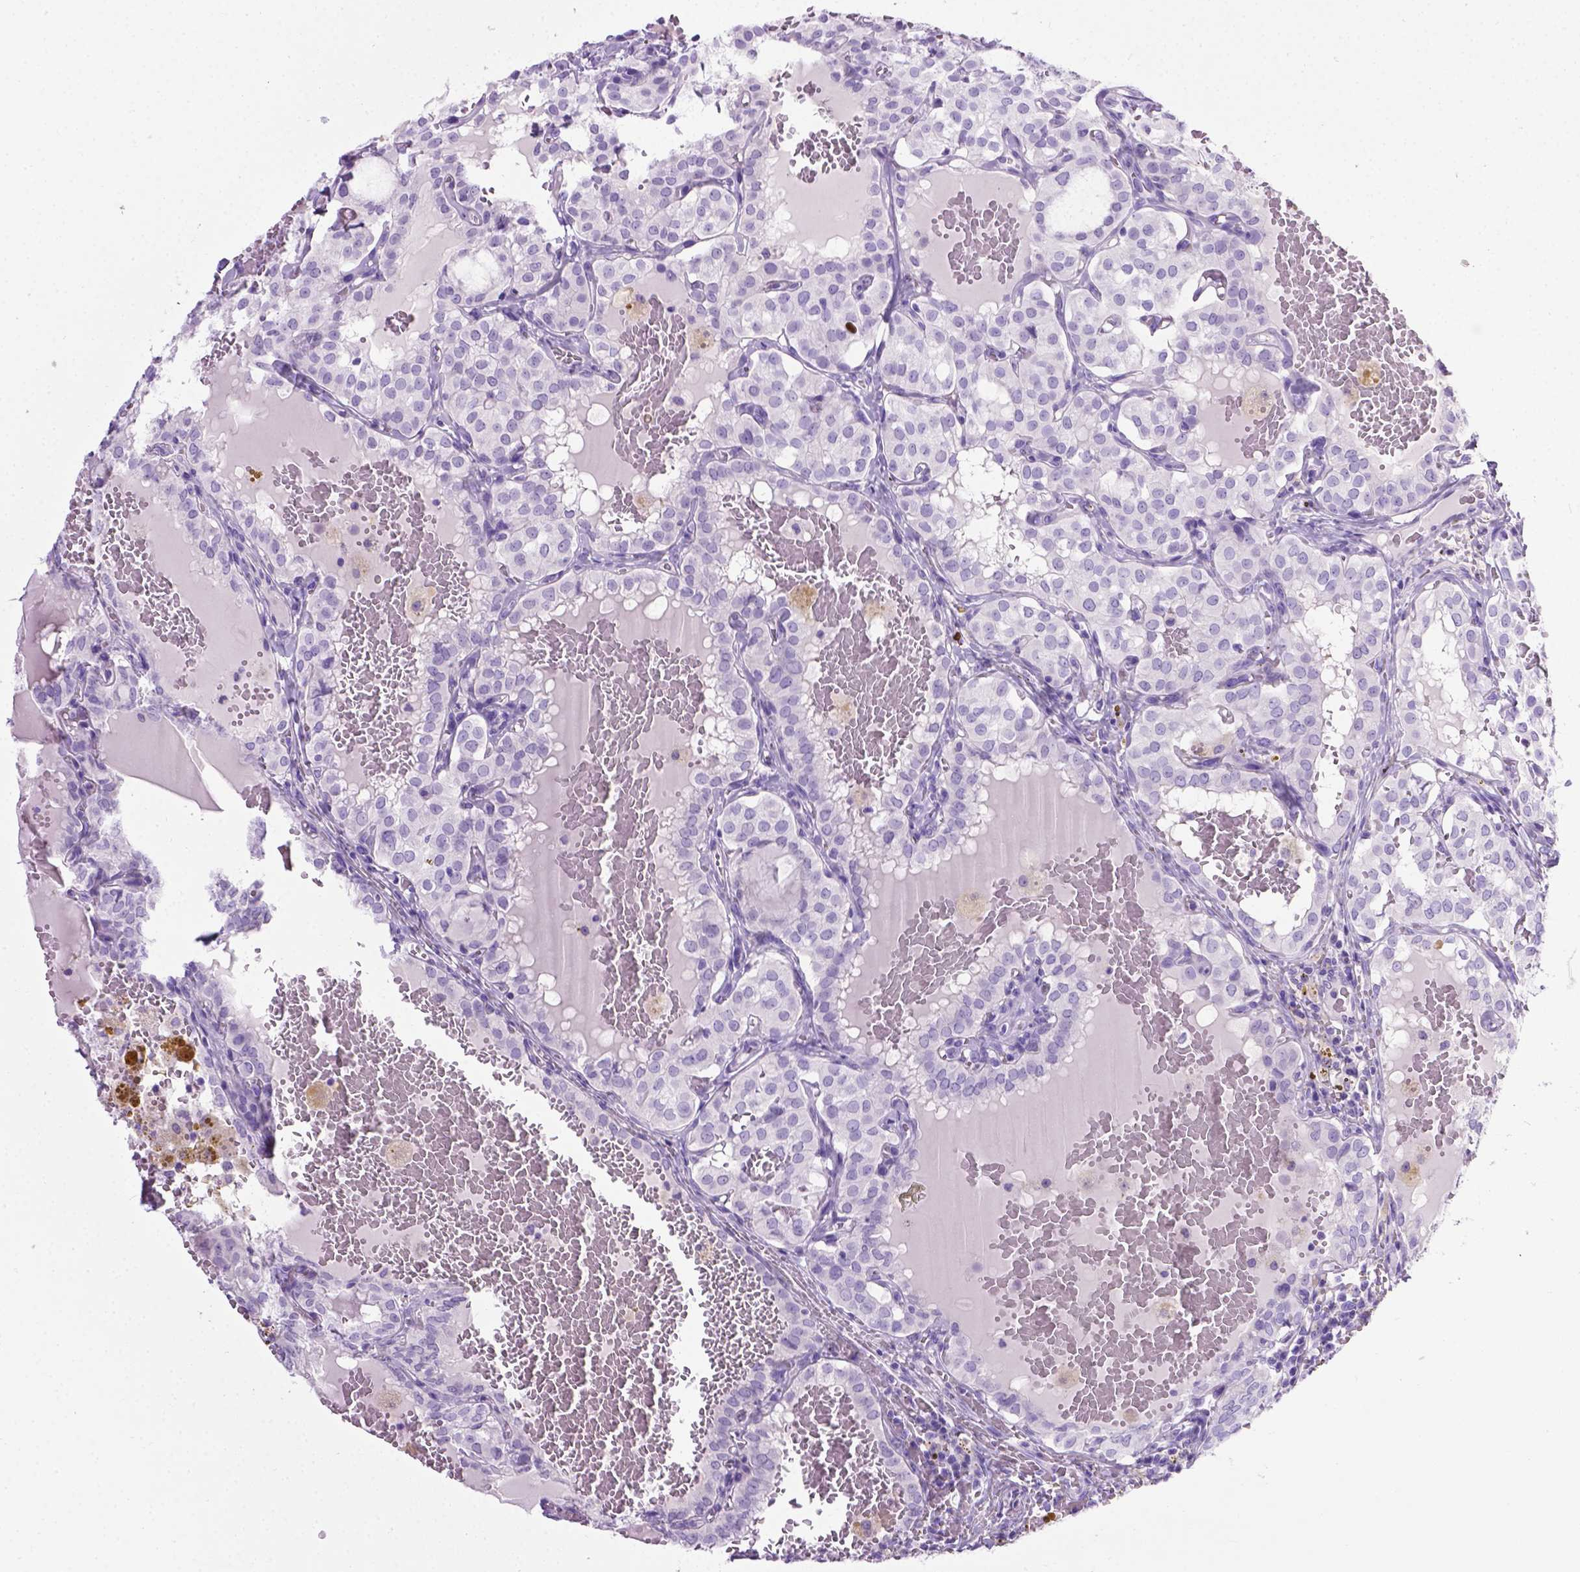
{"staining": {"intensity": "negative", "quantity": "none", "location": "none"}, "tissue": "thyroid cancer", "cell_type": "Tumor cells", "image_type": "cancer", "snomed": [{"axis": "morphology", "description": "Papillary adenocarcinoma, NOS"}, {"axis": "topography", "description": "Thyroid gland"}], "caption": "There is no significant expression in tumor cells of thyroid cancer (papillary adenocarcinoma).", "gene": "LELP1", "patient": {"sex": "male", "age": 20}}